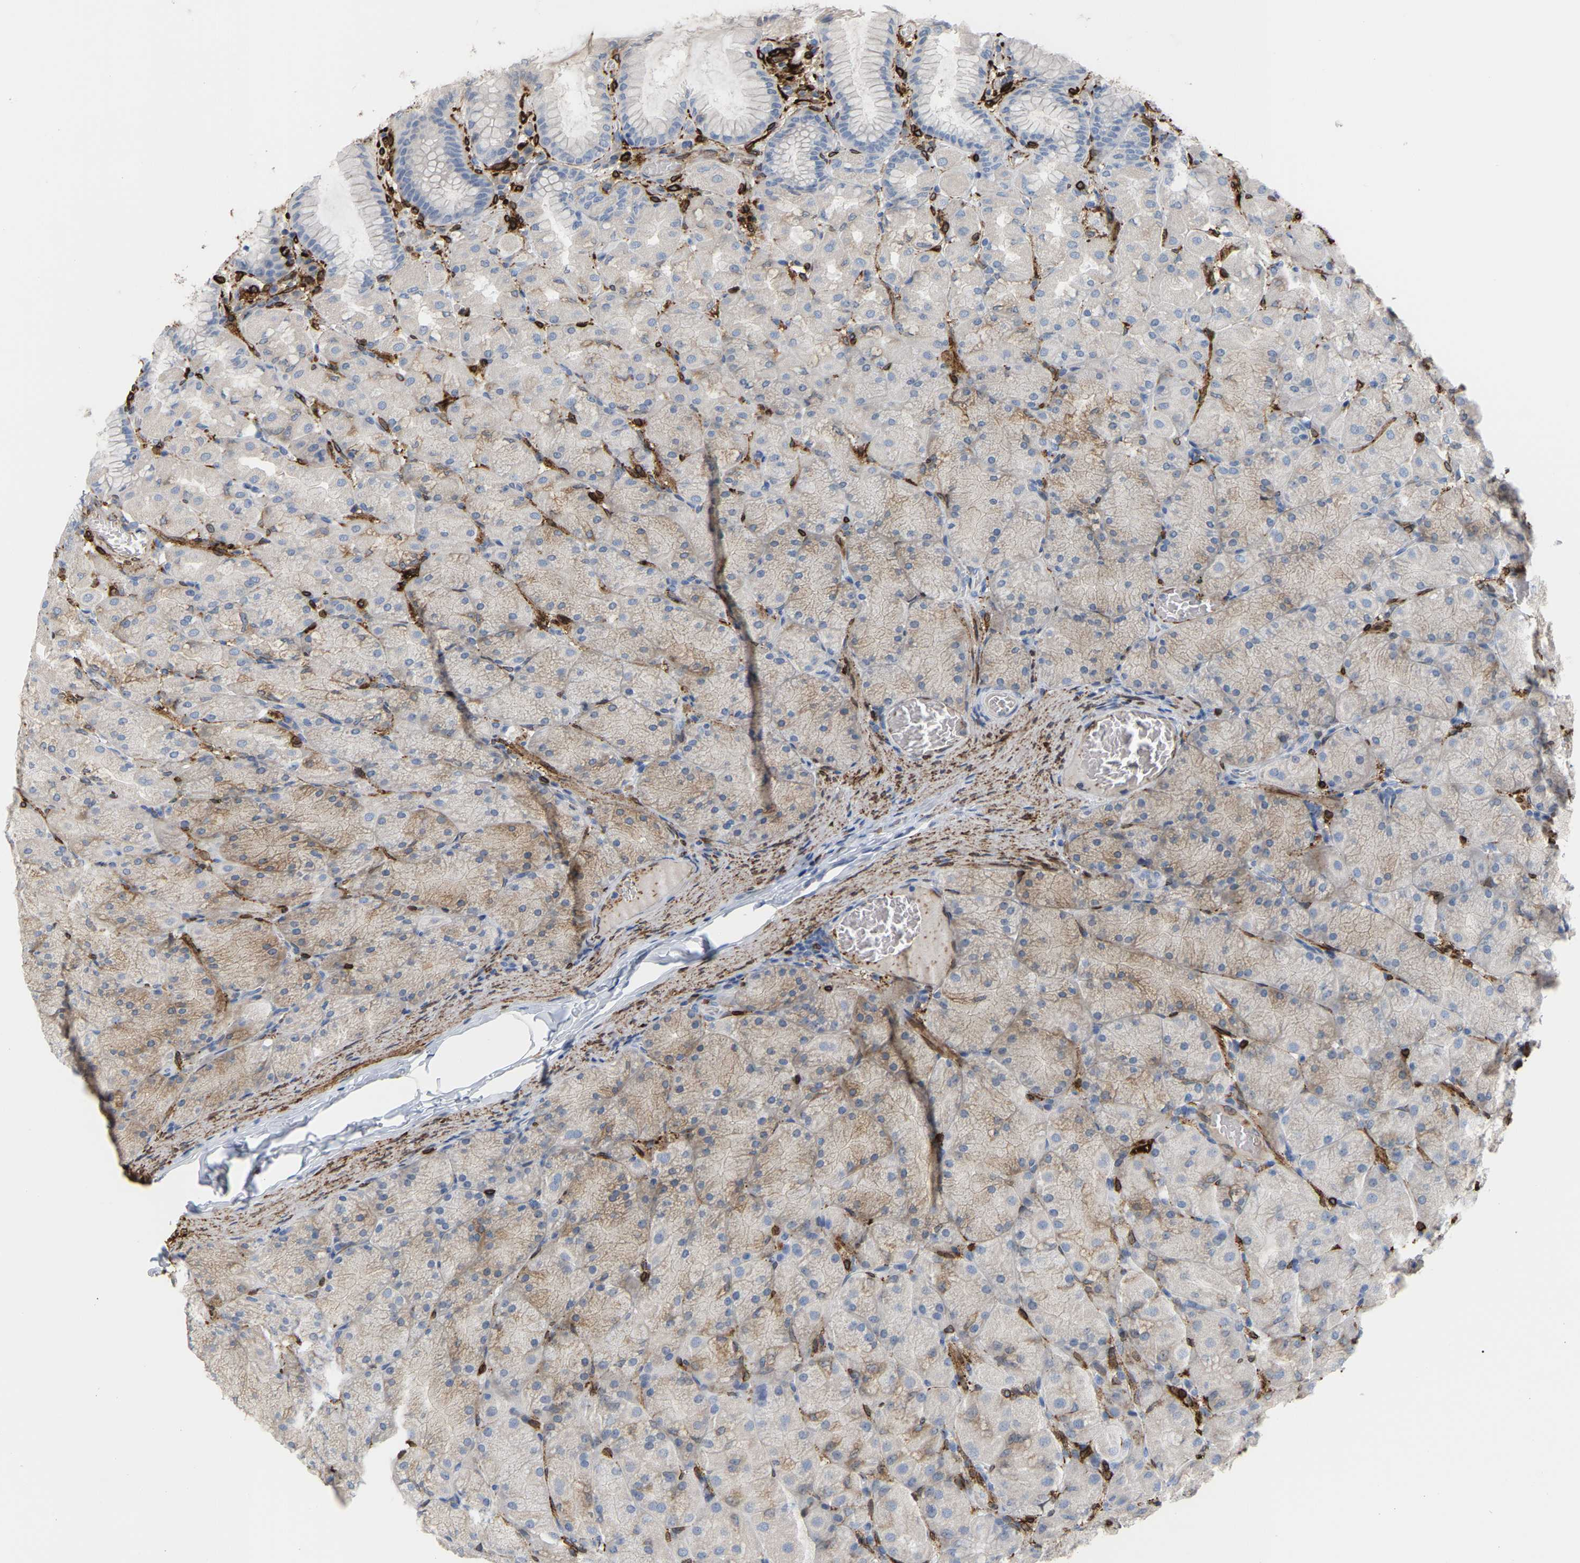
{"staining": {"intensity": "weak", "quantity": ">75%", "location": "cytoplasmic/membranous"}, "tissue": "stomach", "cell_type": "Glandular cells", "image_type": "normal", "snomed": [{"axis": "morphology", "description": "Normal tissue, NOS"}, {"axis": "topography", "description": "Stomach, upper"}], "caption": "This image reveals immunohistochemistry staining of normal stomach, with low weak cytoplasmic/membranous expression in about >75% of glandular cells.", "gene": "PTGS1", "patient": {"sex": "female", "age": 56}}